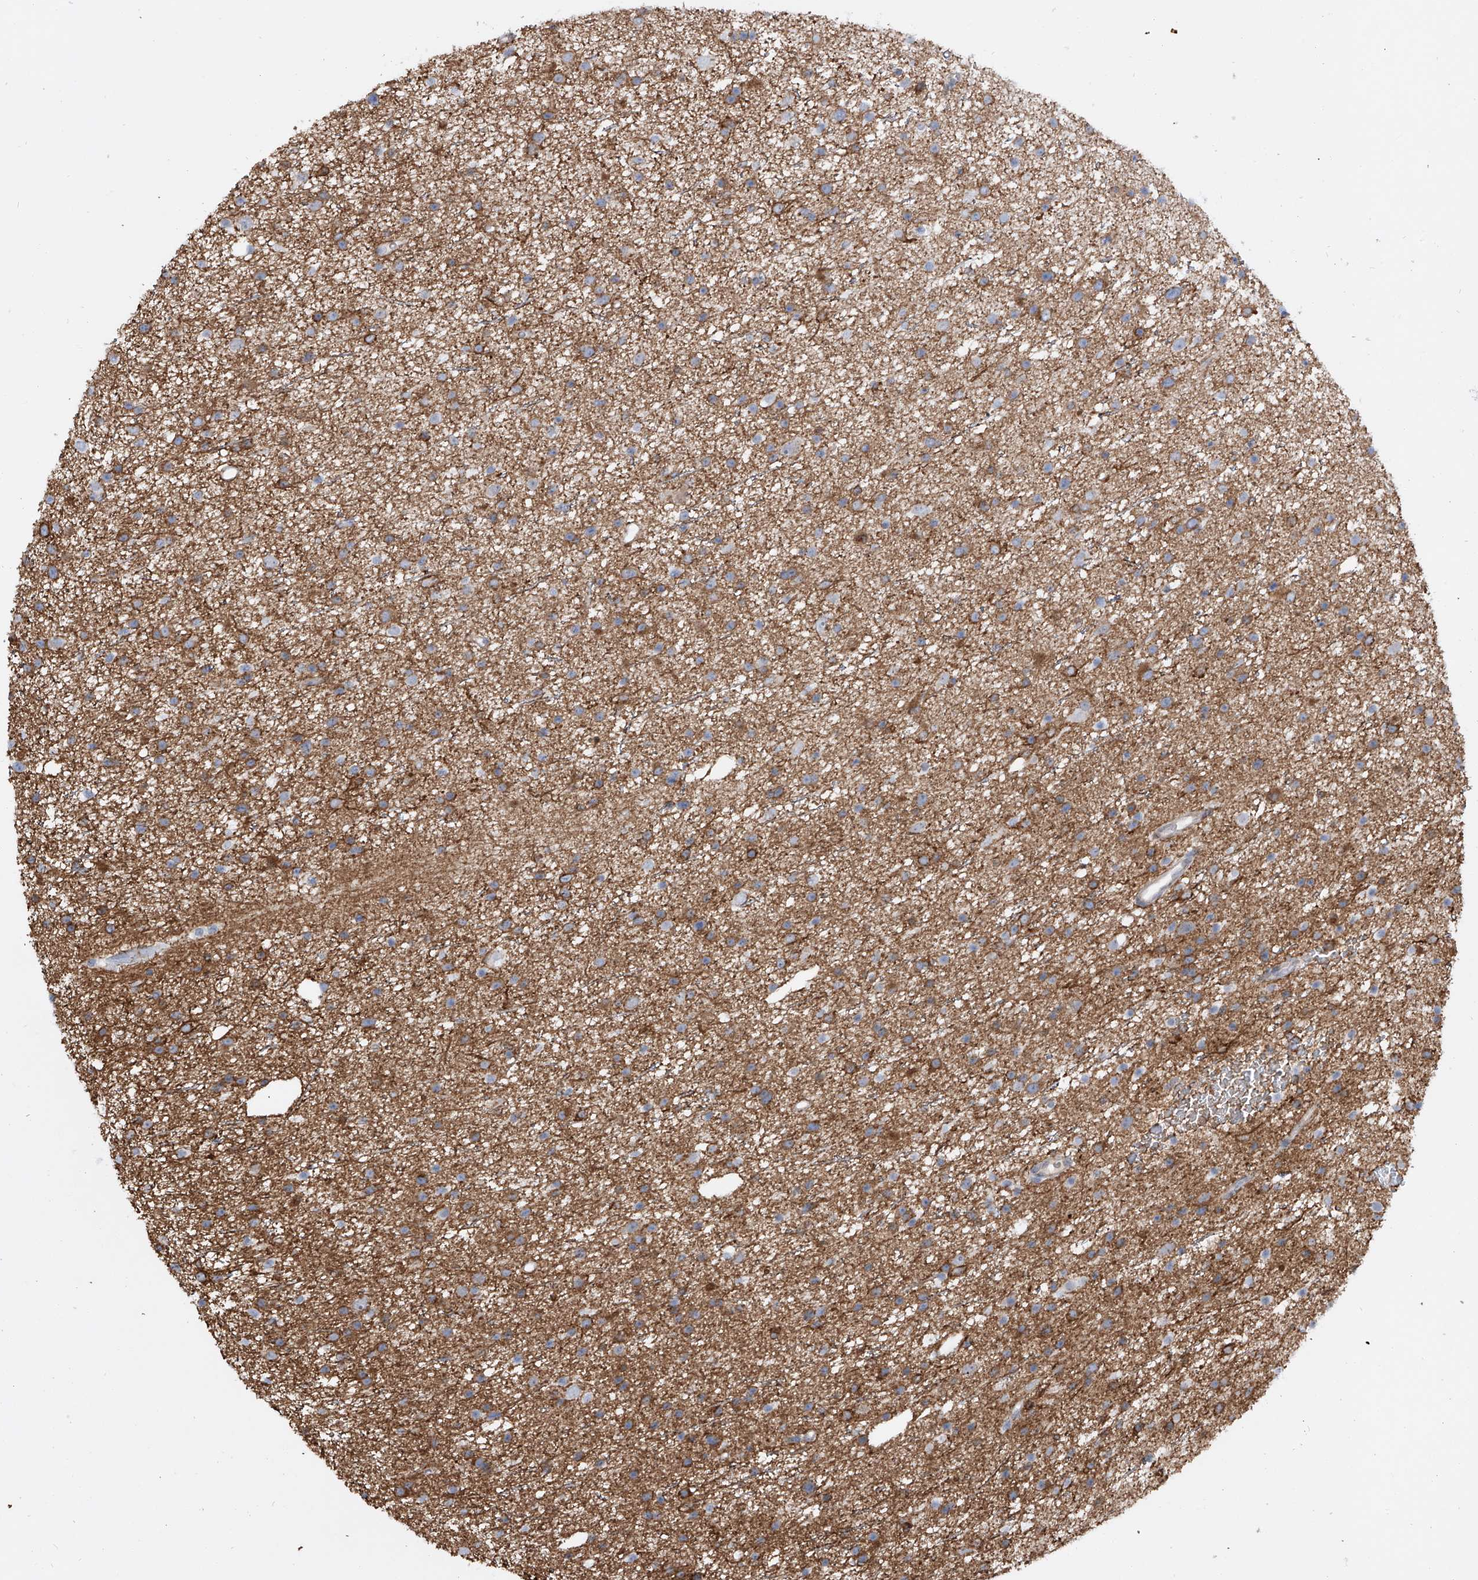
{"staining": {"intensity": "moderate", "quantity": ">75%", "location": "cytoplasmic/membranous"}, "tissue": "glioma", "cell_type": "Tumor cells", "image_type": "cancer", "snomed": [{"axis": "morphology", "description": "Glioma, malignant, Low grade"}, {"axis": "topography", "description": "Cerebral cortex"}], "caption": "Glioma stained for a protein (brown) shows moderate cytoplasmic/membranous positive positivity in about >75% of tumor cells.", "gene": "ZNF490", "patient": {"sex": "female", "age": 39}}